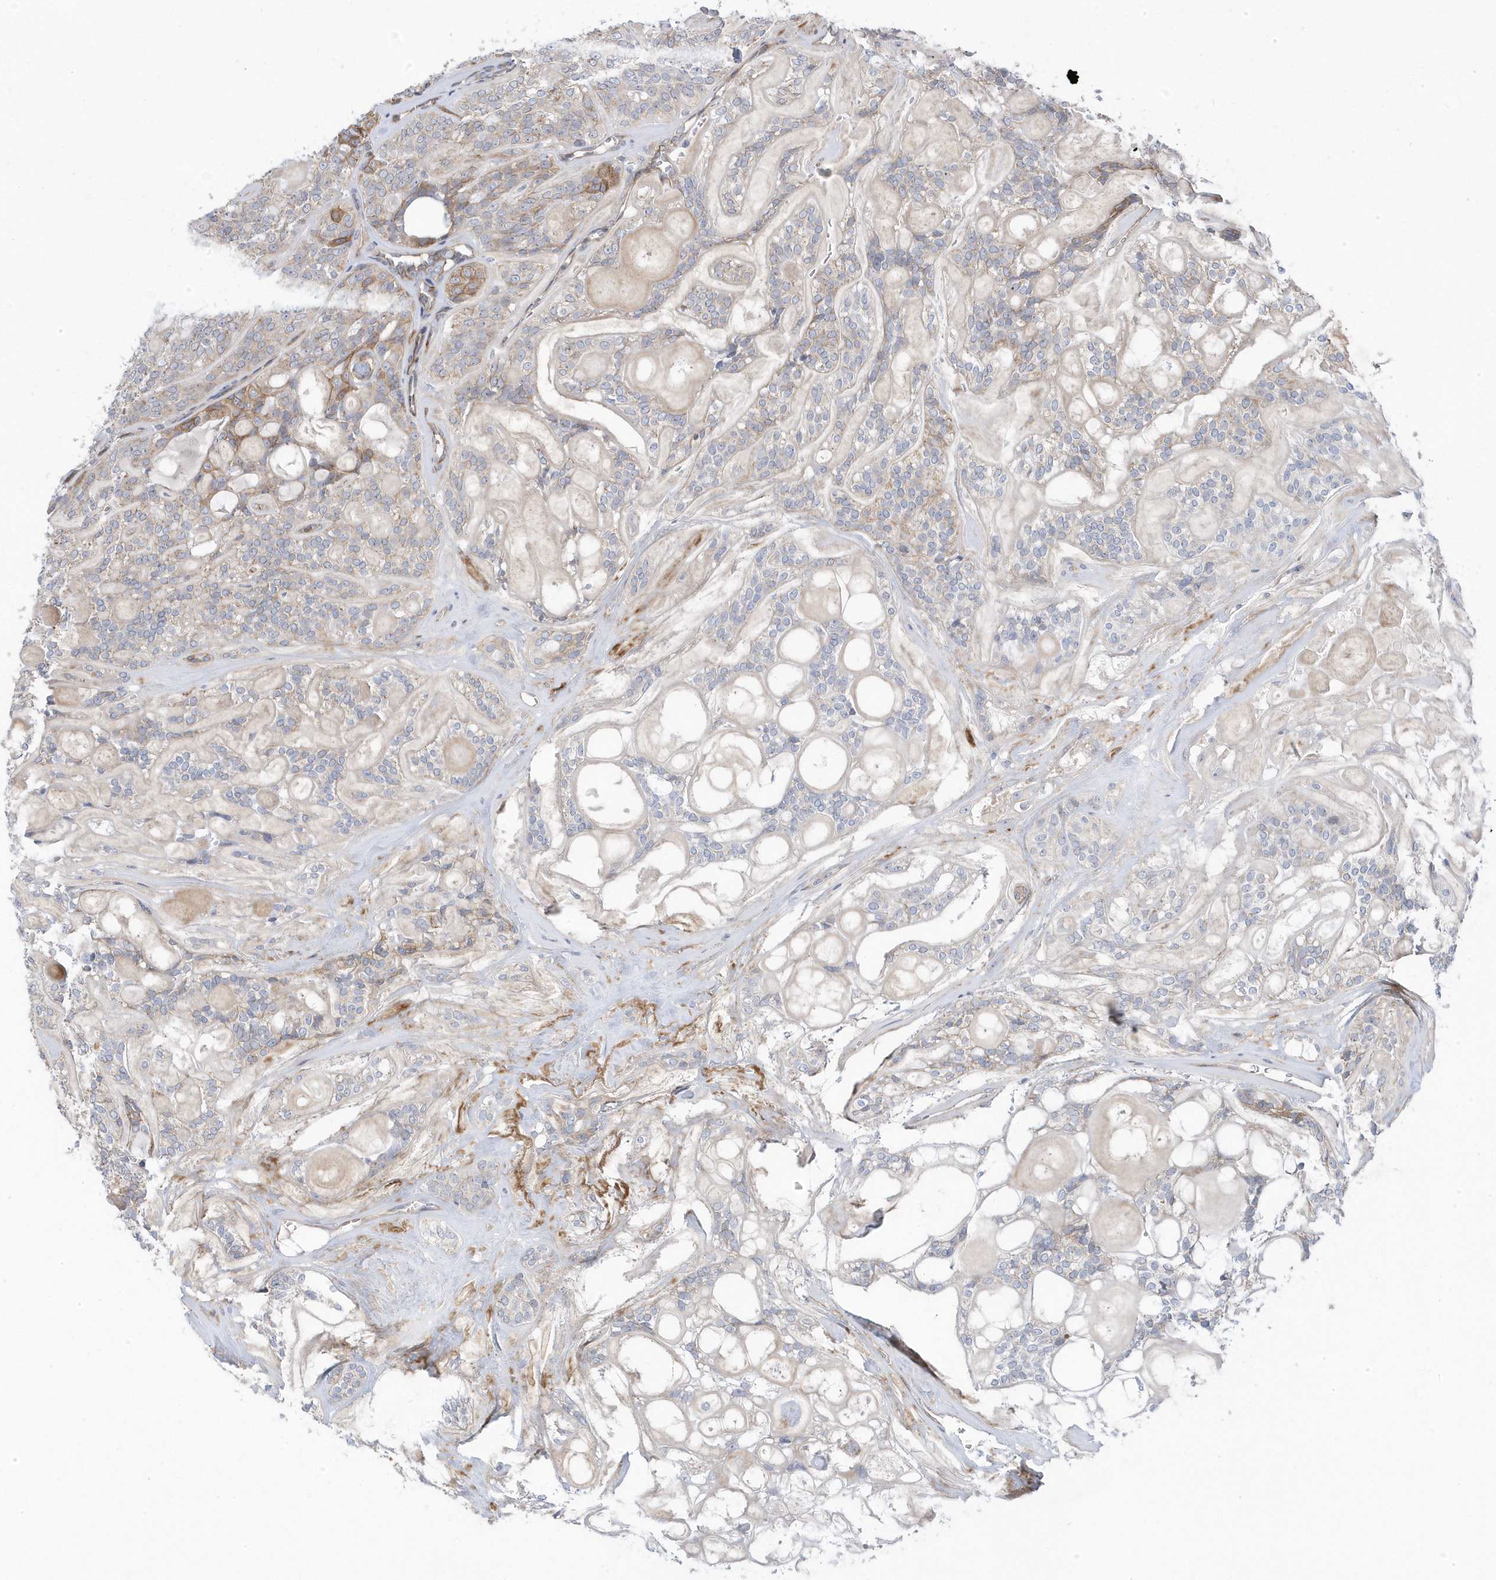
{"staining": {"intensity": "weak", "quantity": "<25%", "location": "cytoplasmic/membranous"}, "tissue": "head and neck cancer", "cell_type": "Tumor cells", "image_type": "cancer", "snomed": [{"axis": "morphology", "description": "Adenocarcinoma, NOS"}, {"axis": "topography", "description": "Head-Neck"}], "caption": "Adenocarcinoma (head and neck) was stained to show a protein in brown. There is no significant expression in tumor cells.", "gene": "ANAPC1", "patient": {"sex": "male", "age": 66}}